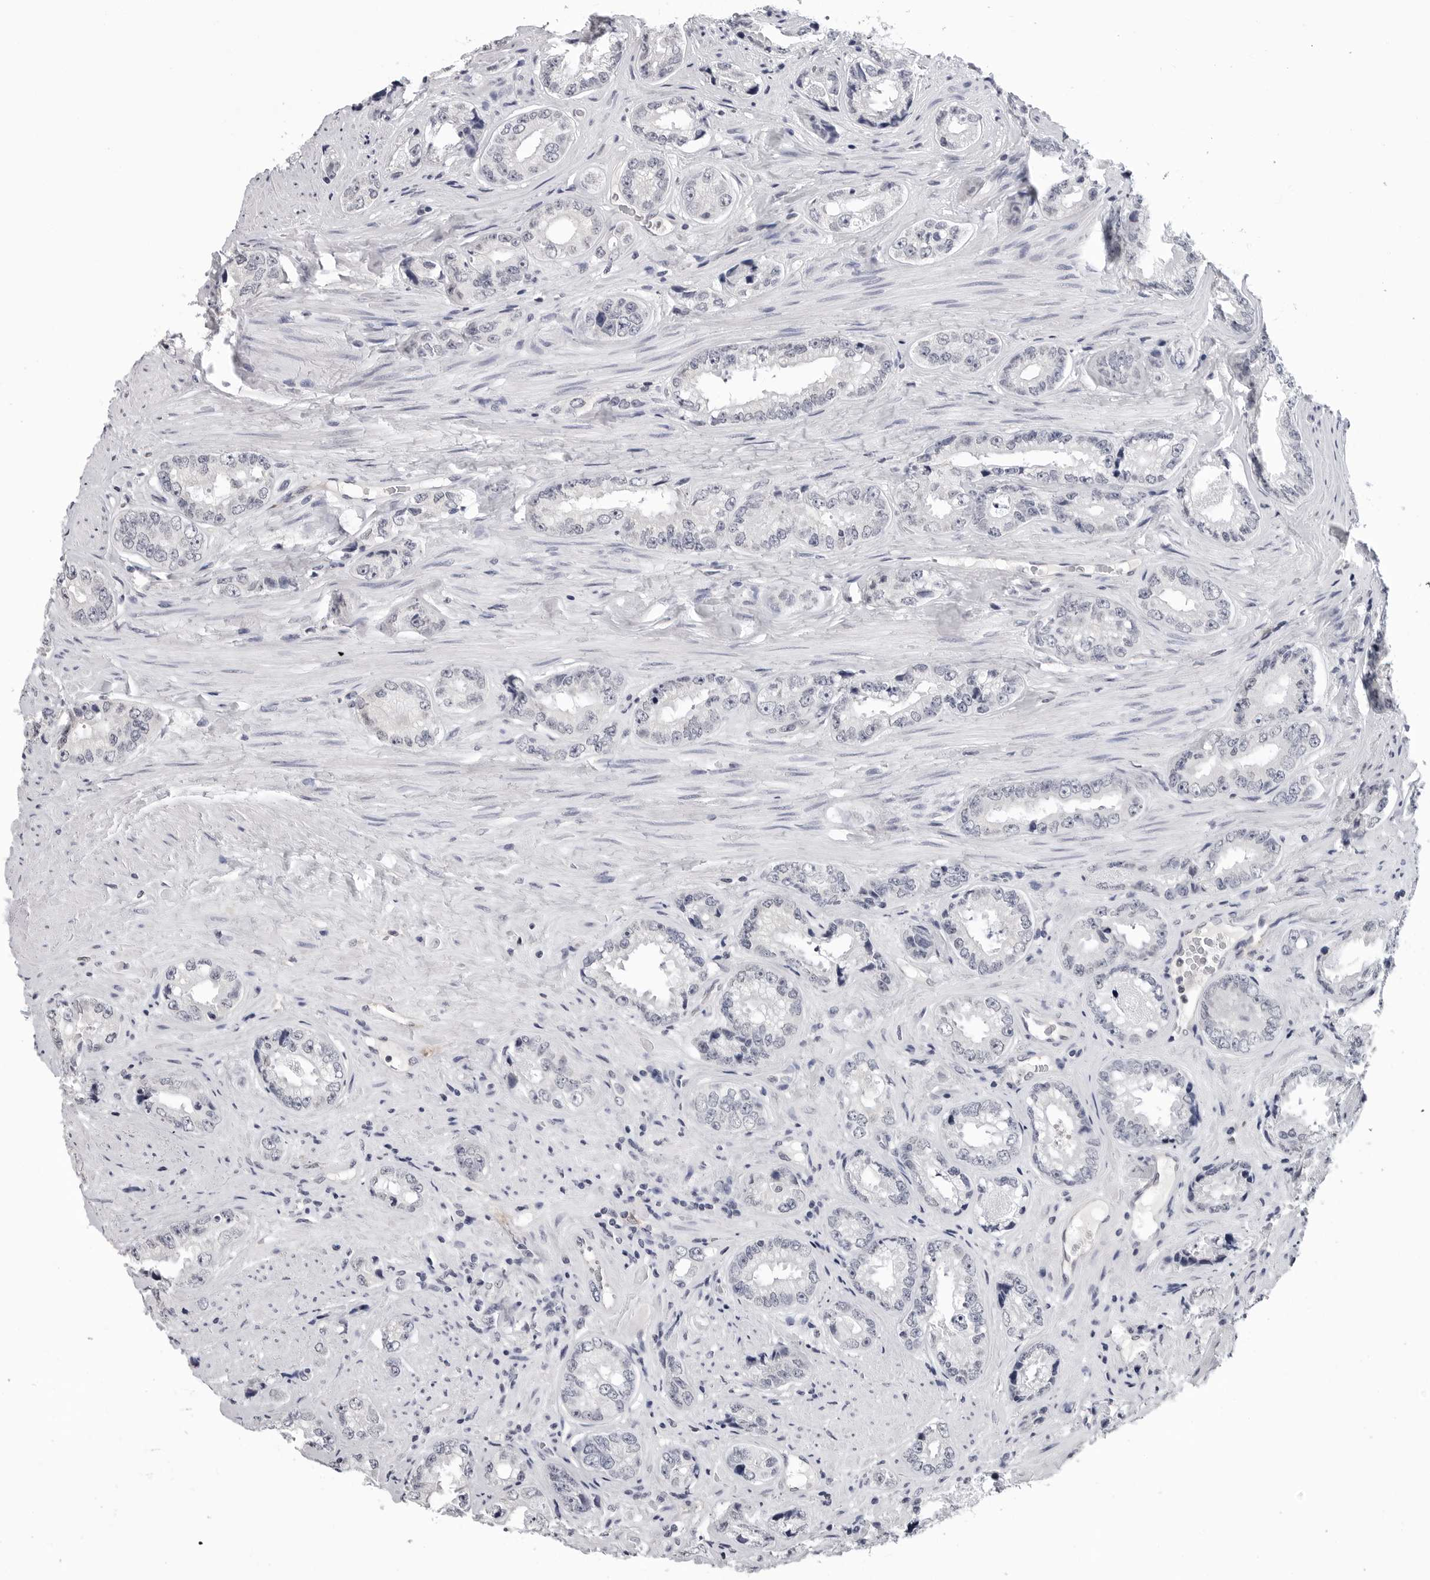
{"staining": {"intensity": "negative", "quantity": "none", "location": "none"}, "tissue": "prostate cancer", "cell_type": "Tumor cells", "image_type": "cancer", "snomed": [{"axis": "morphology", "description": "Adenocarcinoma, High grade"}, {"axis": "topography", "description": "Prostate"}], "caption": "DAB immunohistochemical staining of human prostate cancer exhibits no significant staining in tumor cells.", "gene": "TRMT13", "patient": {"sex": "male", "age": 61}}